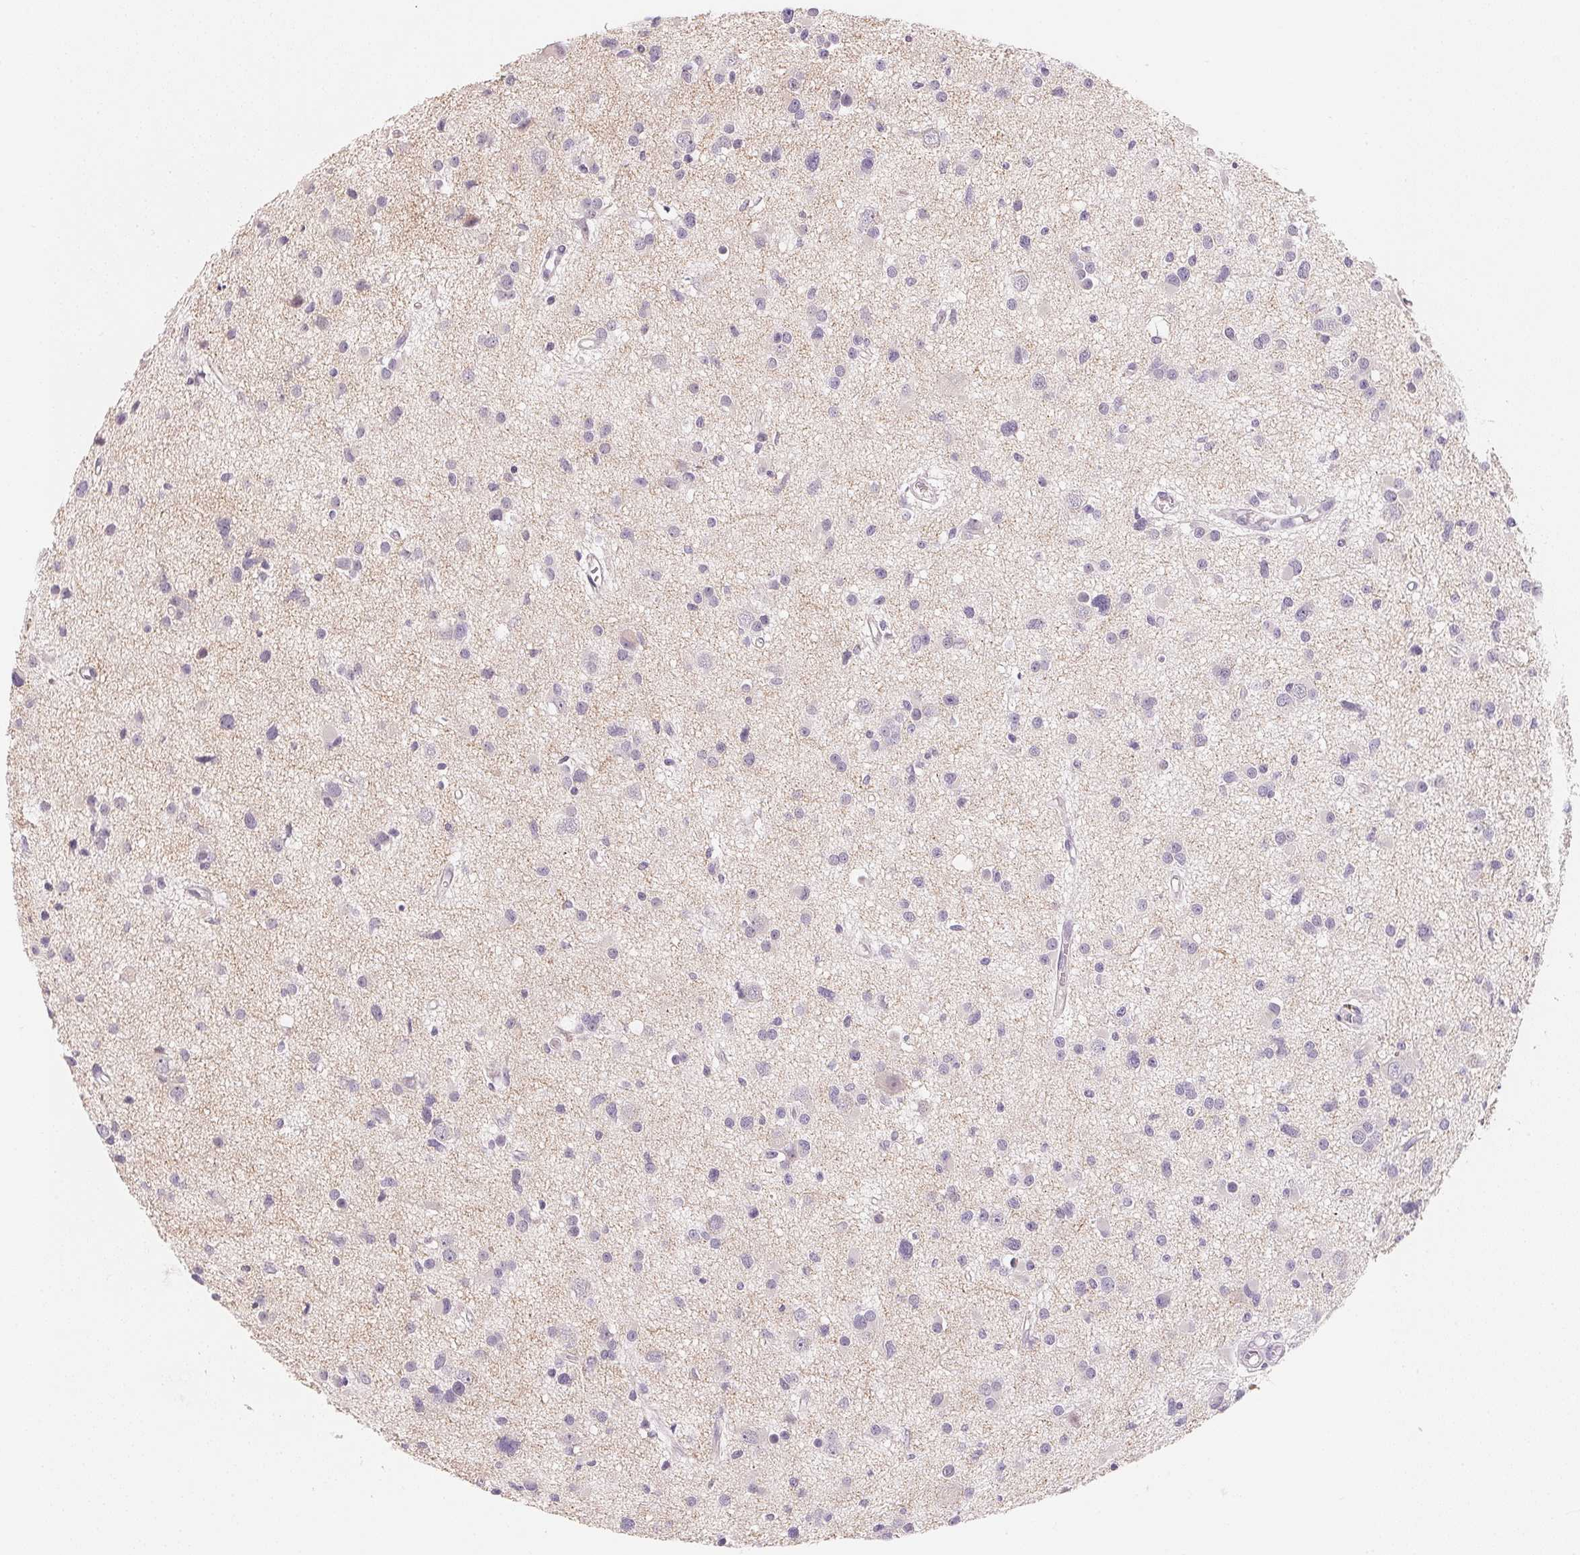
{"staining": {"intensity": "negative", "quantity": "none", "location": "none"}, "tissue": "glioma", "cell_type": "Tumor cells", "image_type": "cancer", "snomed": [{"axis": "morphology", "description": "Glioma, malignant, High grade"}, {"axis": "topography", "description": "Brain"}], "caption": "Immunohistochemical staining of malignant glioma (high-grade) reveals no significant staining in tumor cells.", "gene": "MCOLN3", "patient": {"sex": "male", "age": 54}}